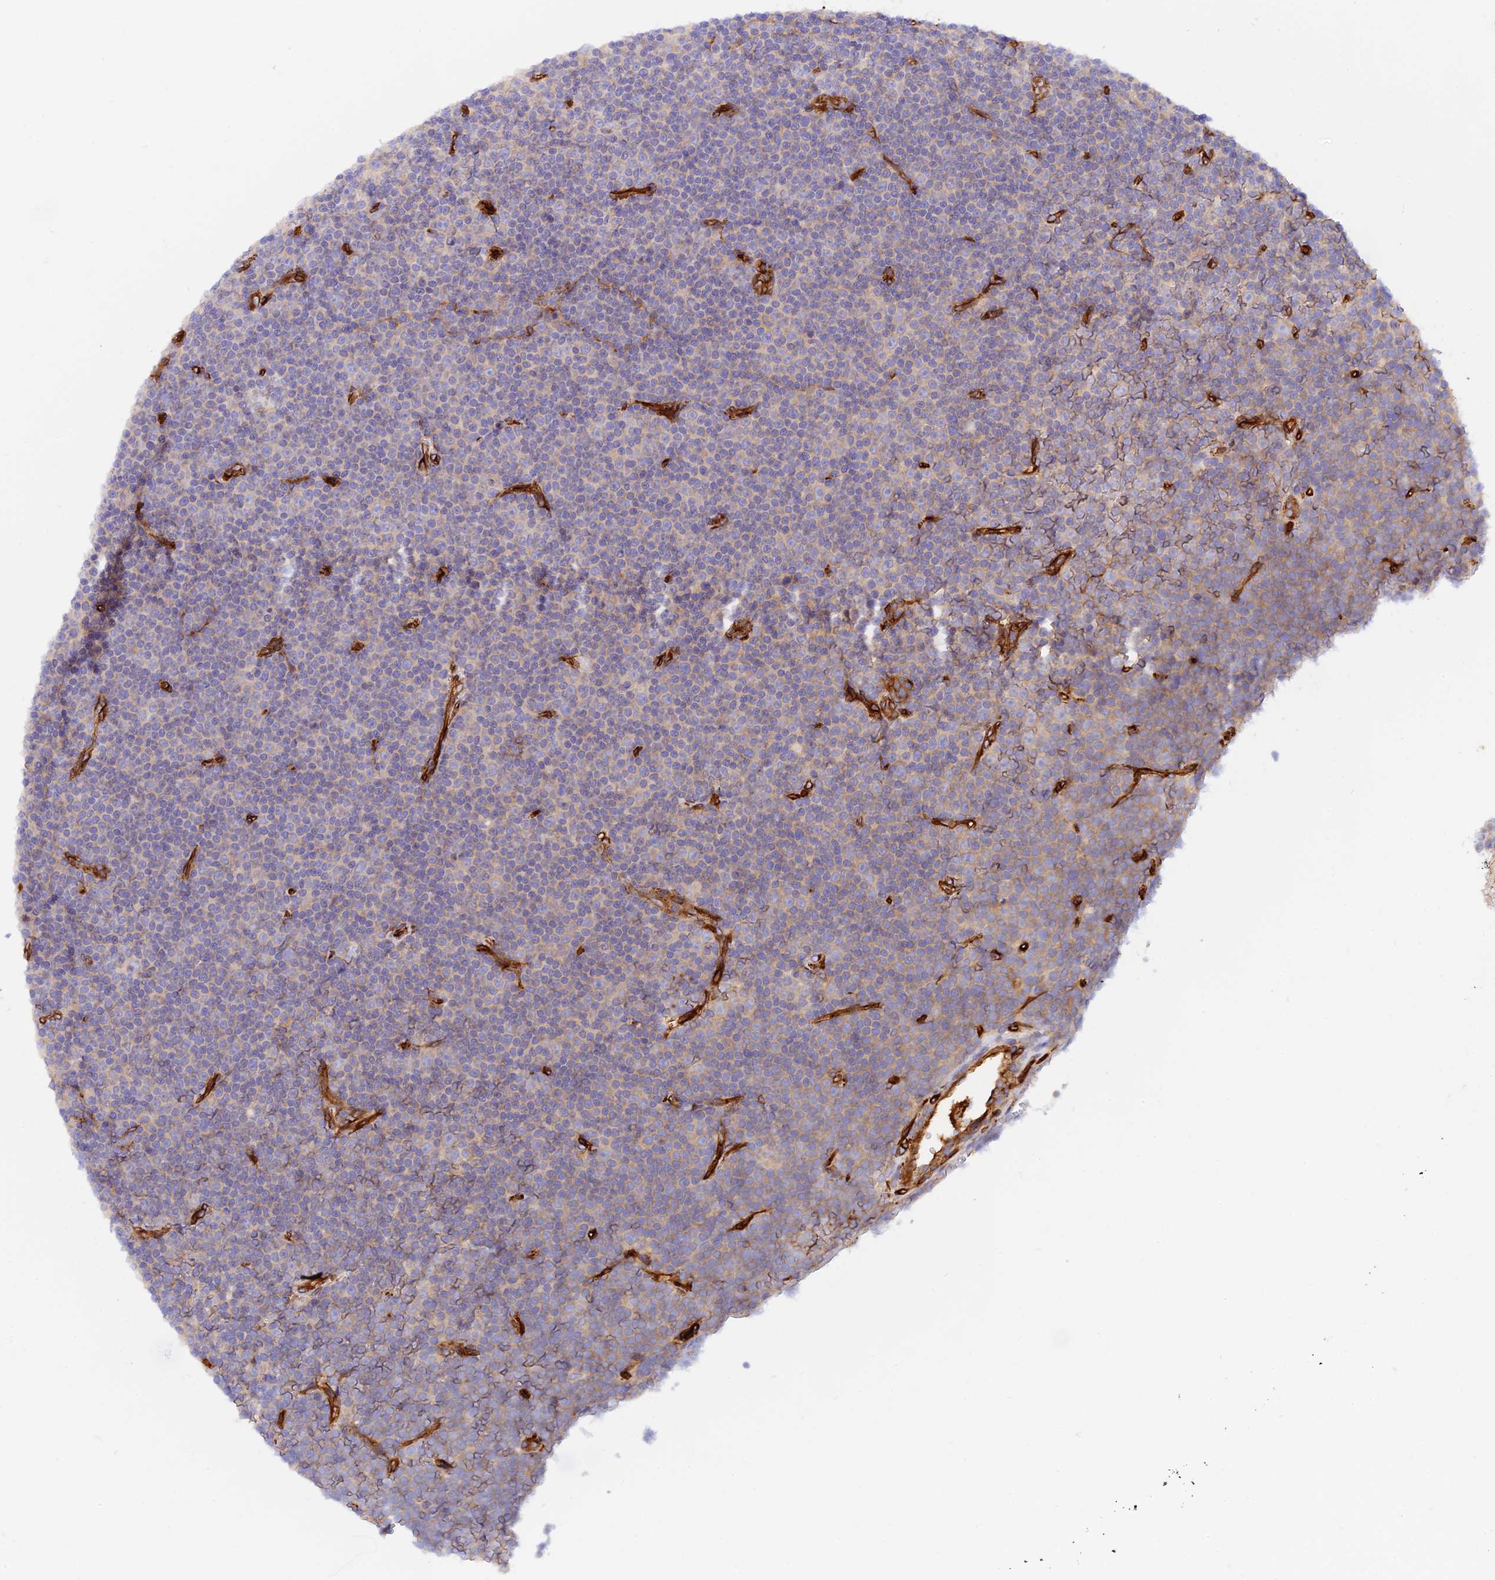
{"staining": {"intensity": "weak", "quantity": "<25%", "location": "cytoplasmic/membranous"}, "tissue": "lymphoma", "cell_type": "Tumor cells", "image_type": "cancer", "snomed": [{"axis": "morphology", "description": "Malignant lymphoma, non-Hodgkin's type, Low grade"}, {"axis": "topography", "description": "Lymph node"}], "caption": "Immunohistochemical staining of lymphoma reveals no significant positivity in tumor cells. The staining is performed using DAB brown chromogen with nuclei counter-stained in using hematoxylin.", "gene": "MYO9A", "patient": {"sex": "female", "age": 67}}